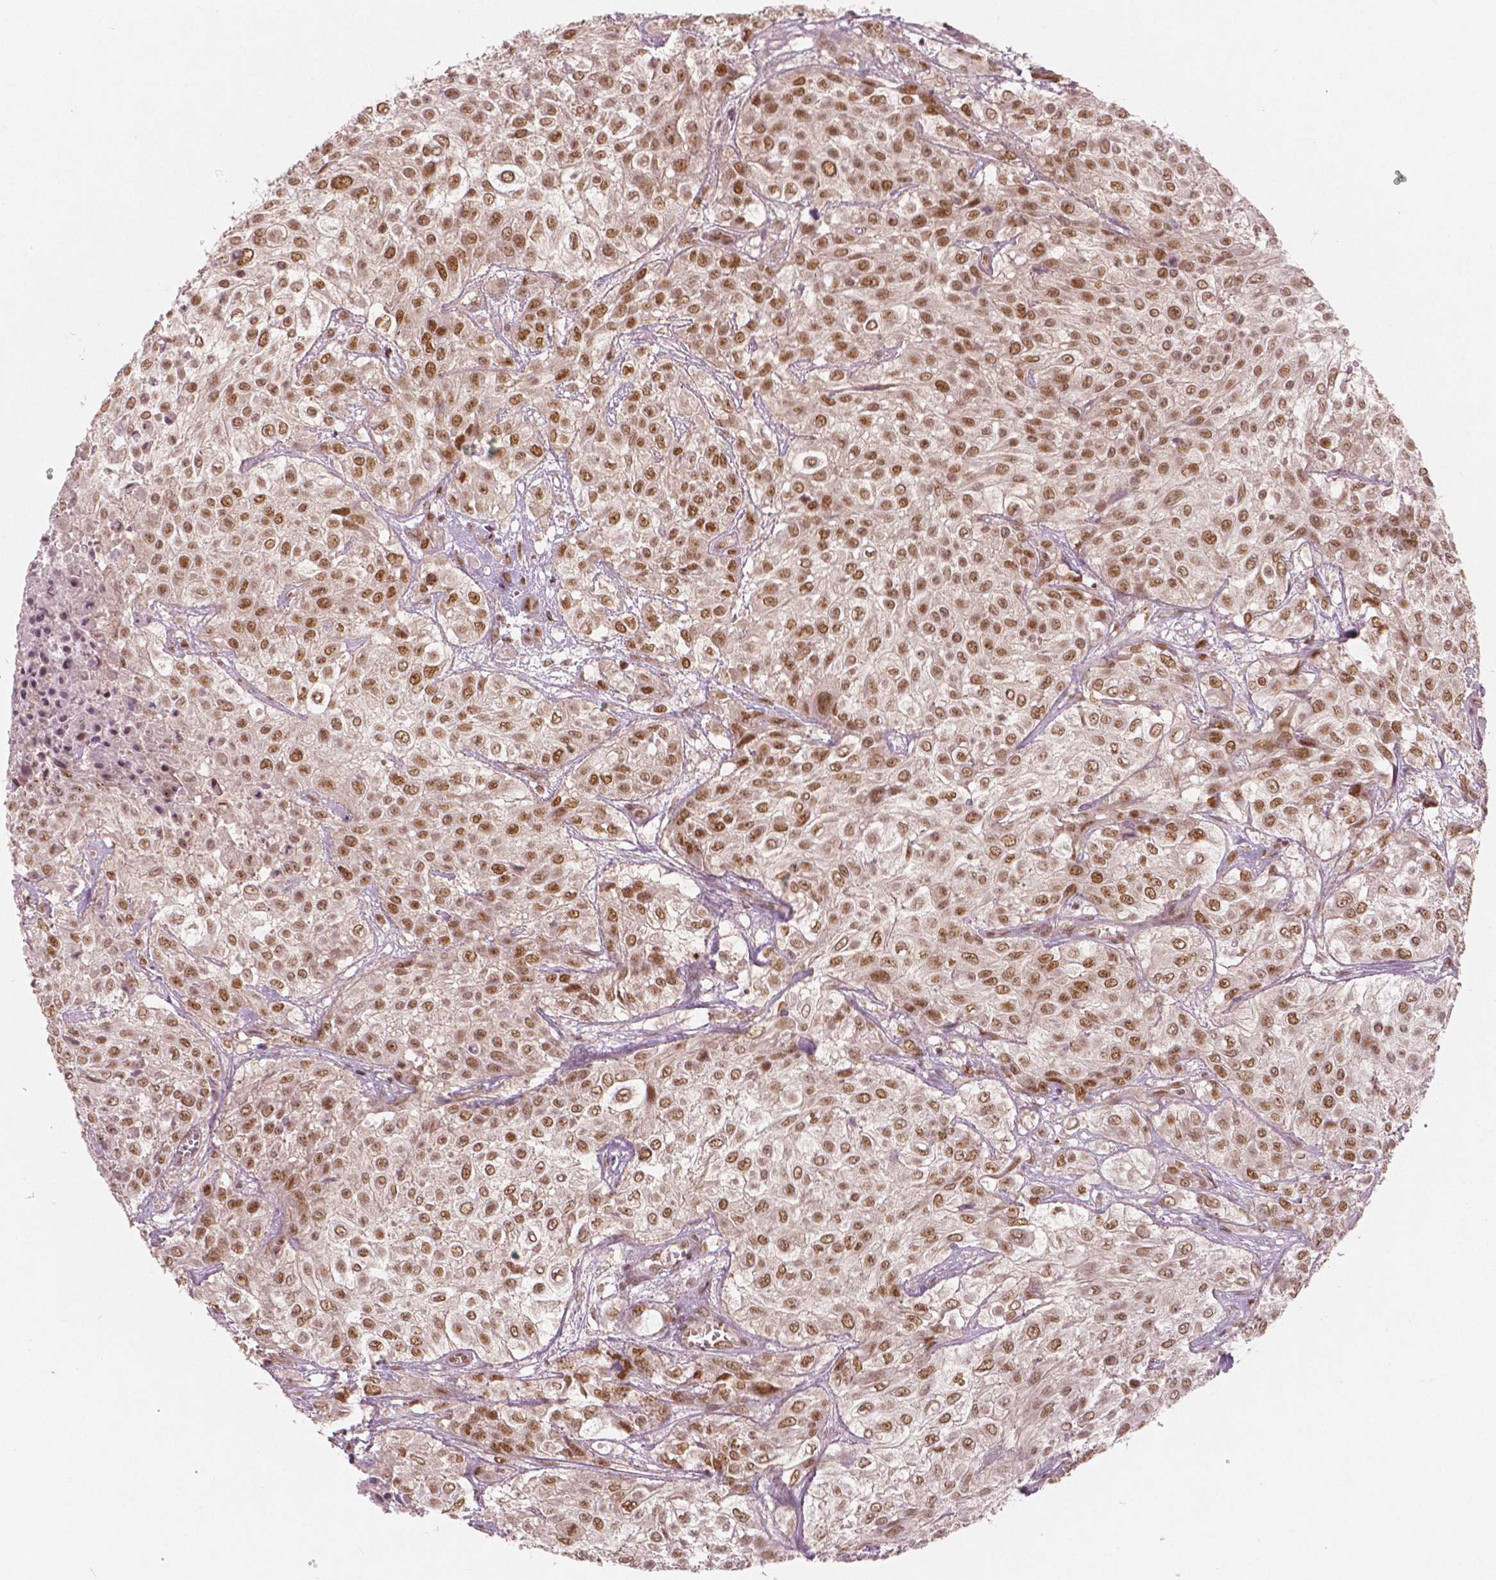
{"staining": {"intensity": "moderate", "quantity": ">75%", "location": "nuclear"}, "tissue": "urothelial cancer", "cell_type": "Tumor cells", "image_type": "cancer", "snomed": [{"axis": "morphology", "description": "Urothelial carcinoma, High grade"}, {"axis": "topography", "description": "Urinary bladder"}], "caption": "Human urothelial carcinoma (high-grade) stained with a brown dye displays moderate nuclear positive staining in approximately >75% of tumor cells.", "gene": "NSD2", "patient": {"sex": "male", "age": 57}}